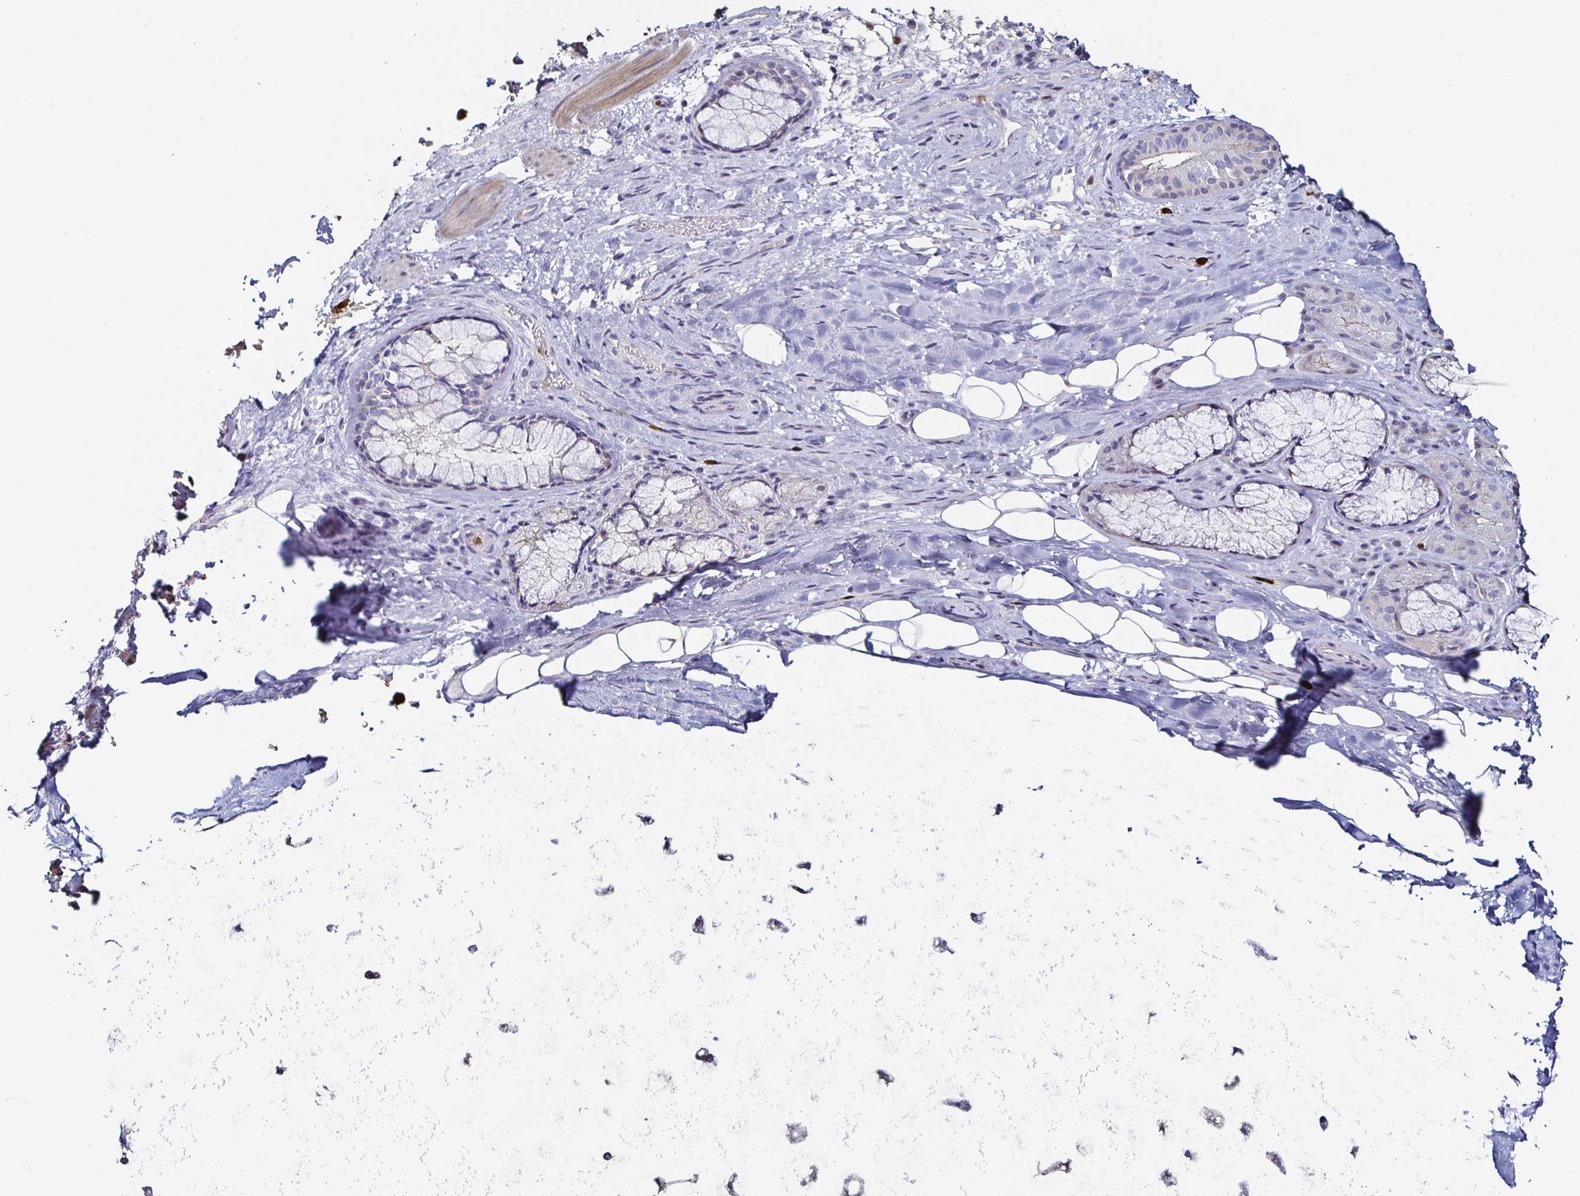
{"staining": {"intensity": "negative", "quantity": "none", "location": "none"}, "tissue": "adipose tissue", "cell_type": "Adipocytes", "image_type": "normal", "snomed": [{"axis": "morphology", "description": "Normal tissue, NOS"}, {"axis": "topography", "description": "Cartilage tissue"}, {"axis": "topography", "description": "Bronchus"}], "caption": "Immunohistochemistry of normal human adipose tissue displays no staining in adipocytes.", "gene": "TLR4", "patient": {"sex": "male", "age": 64}}